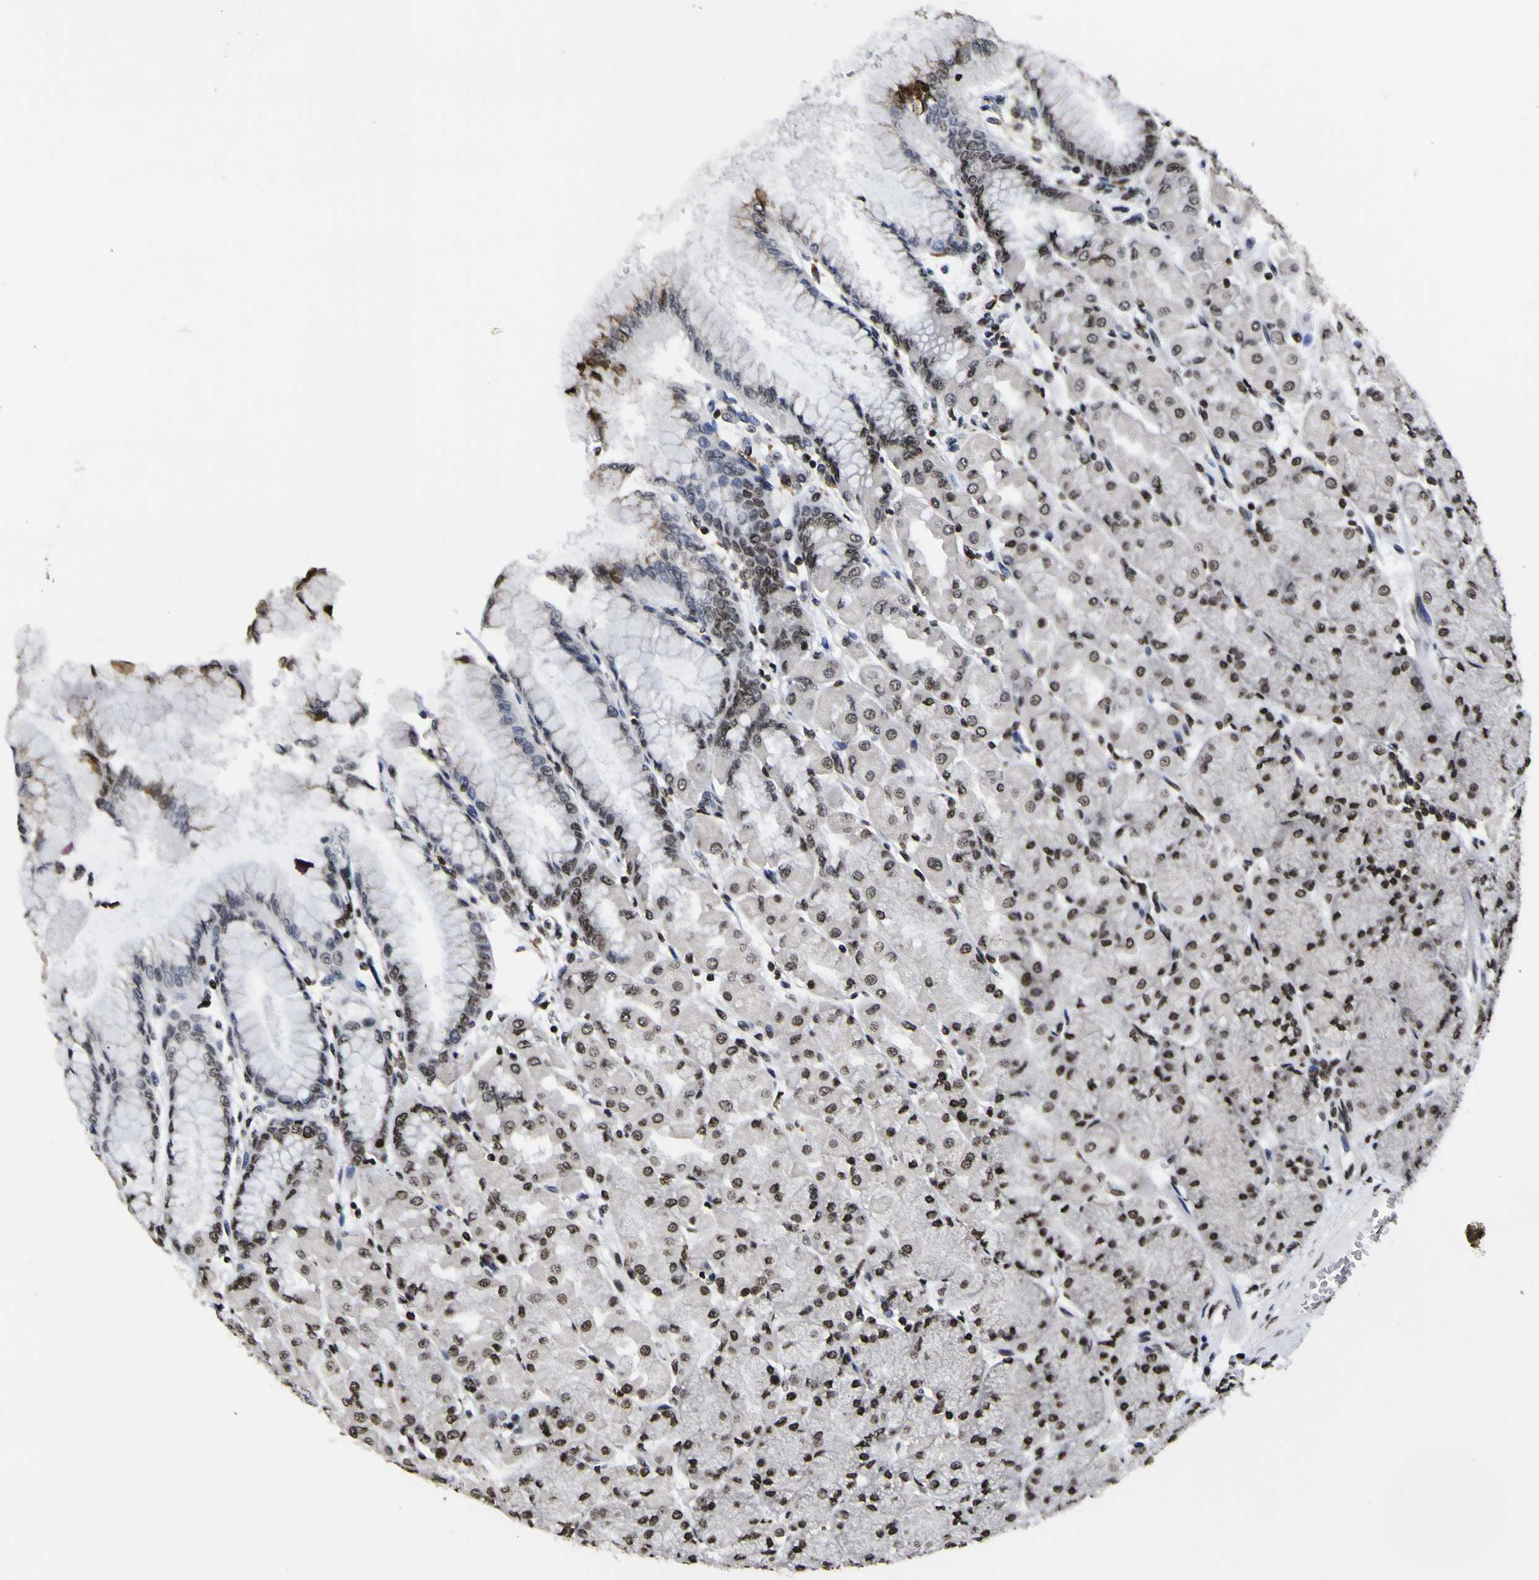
{"staining": {"intensity": "moderate", "quantity": ">75%", "location": "nuclear"}, "tissue": "stomach", "cell_type": "Glandular cells", "image_type": "normal", "snomed": [{"axis": "morphology", "description": "Normal tissue, NOS"}, {"axis": "topography", "description": "Stomach, upper"}], "caption": "This is a micrograph of immunohistochemistry (IHC) staining of unremarkable stomach, which shows moderate positivity in the nuclear of glandular cells.", "gene": "PIAS1", "patient": {"sex": "female", "age": 56}}